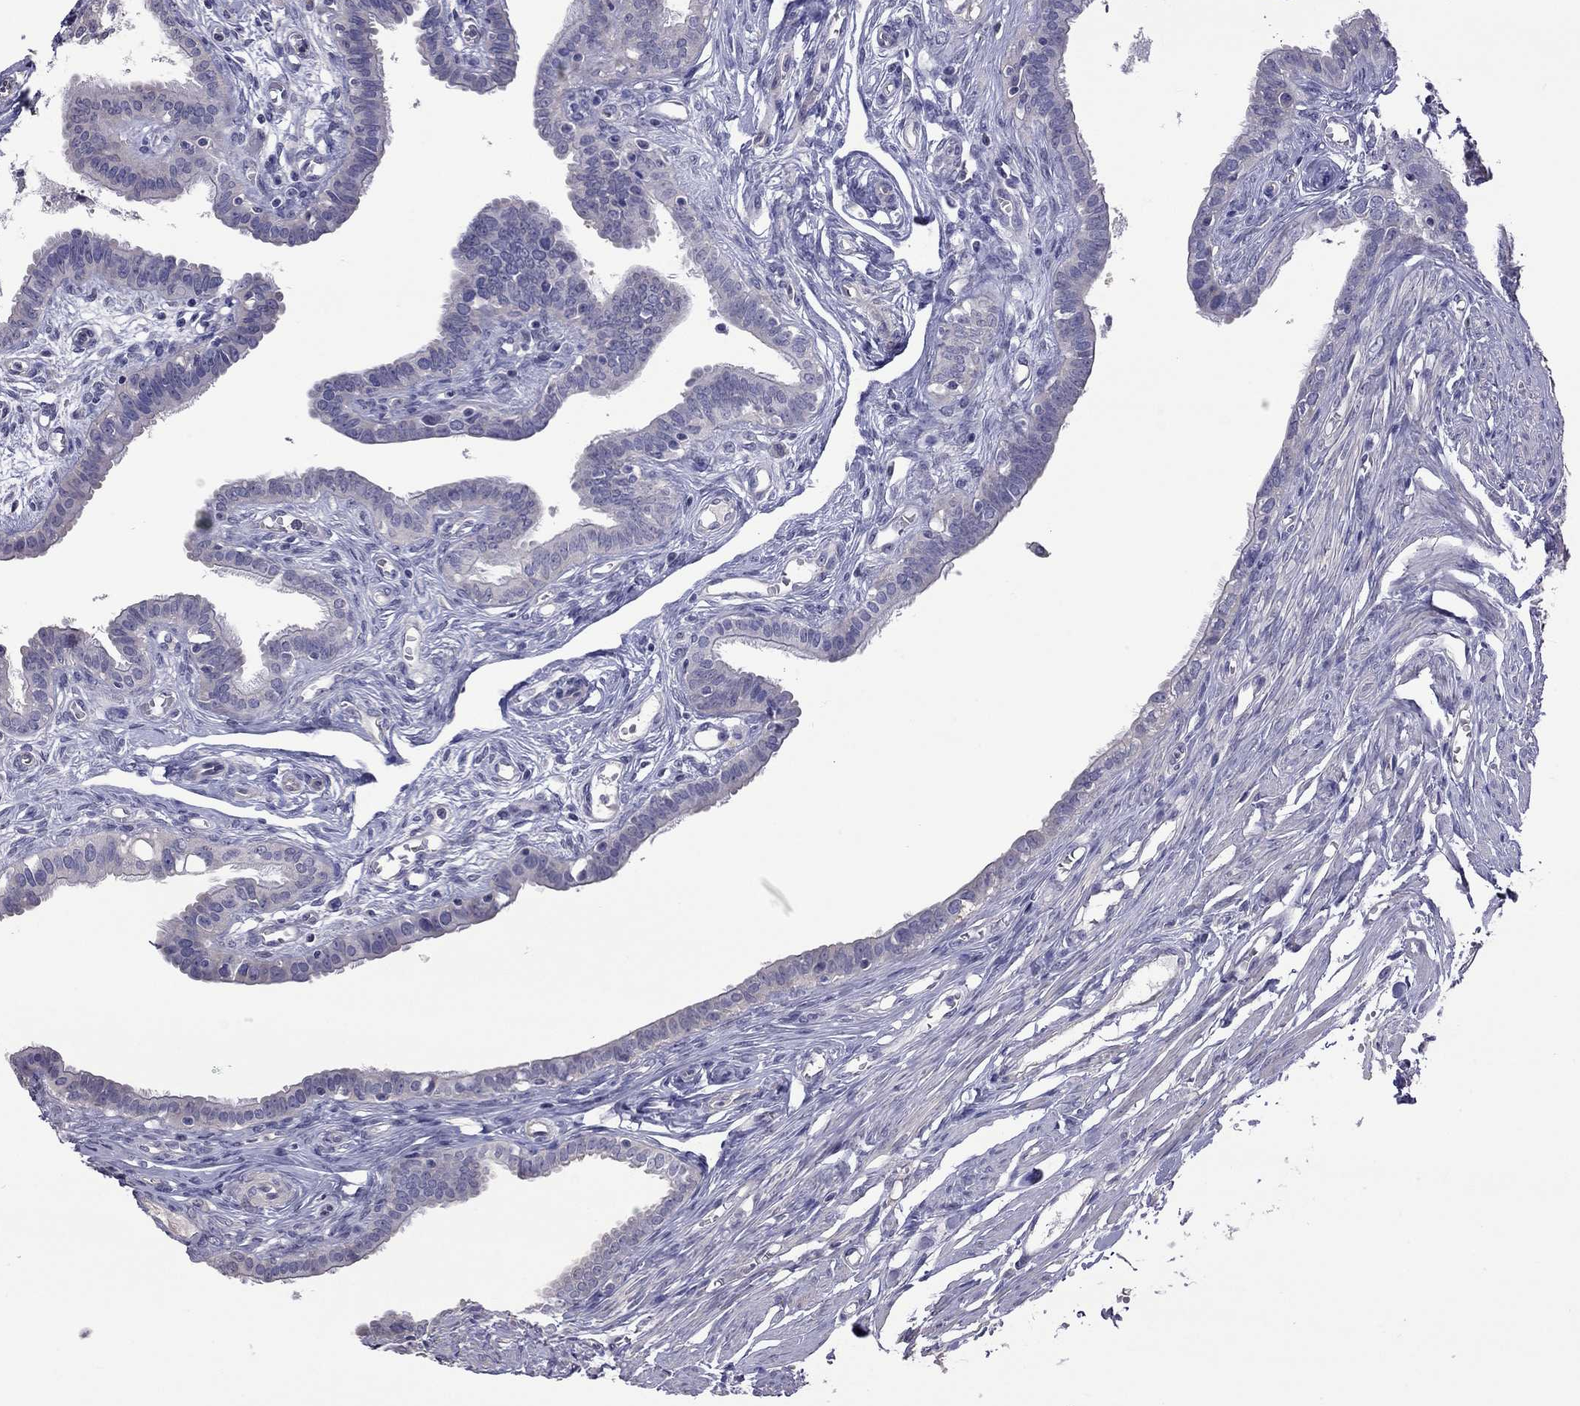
{"staining": {"intensity": "negative", "quantity": "none", "location": "none"}, "tissue": "fallopian tube", "cell_type": "Glandular cells", "image_type": "normal", "snomed": [{"axis": "morphology", "description": "Normal tissue, NOS"}, {"axis": "morphology", "description": "Carcinoma, endometroid"}, {"axis": "topography", "description": "Fallopian tube"}, {"axis": "topography", "description": "Ovary"}], "caption": "DAB immunohistochemical staining of benign human fallopian tube demonstrates no significant positivity in glandular cells.", "gene": "FEZ1", "patient": {"sex": "female", "age": 42}}